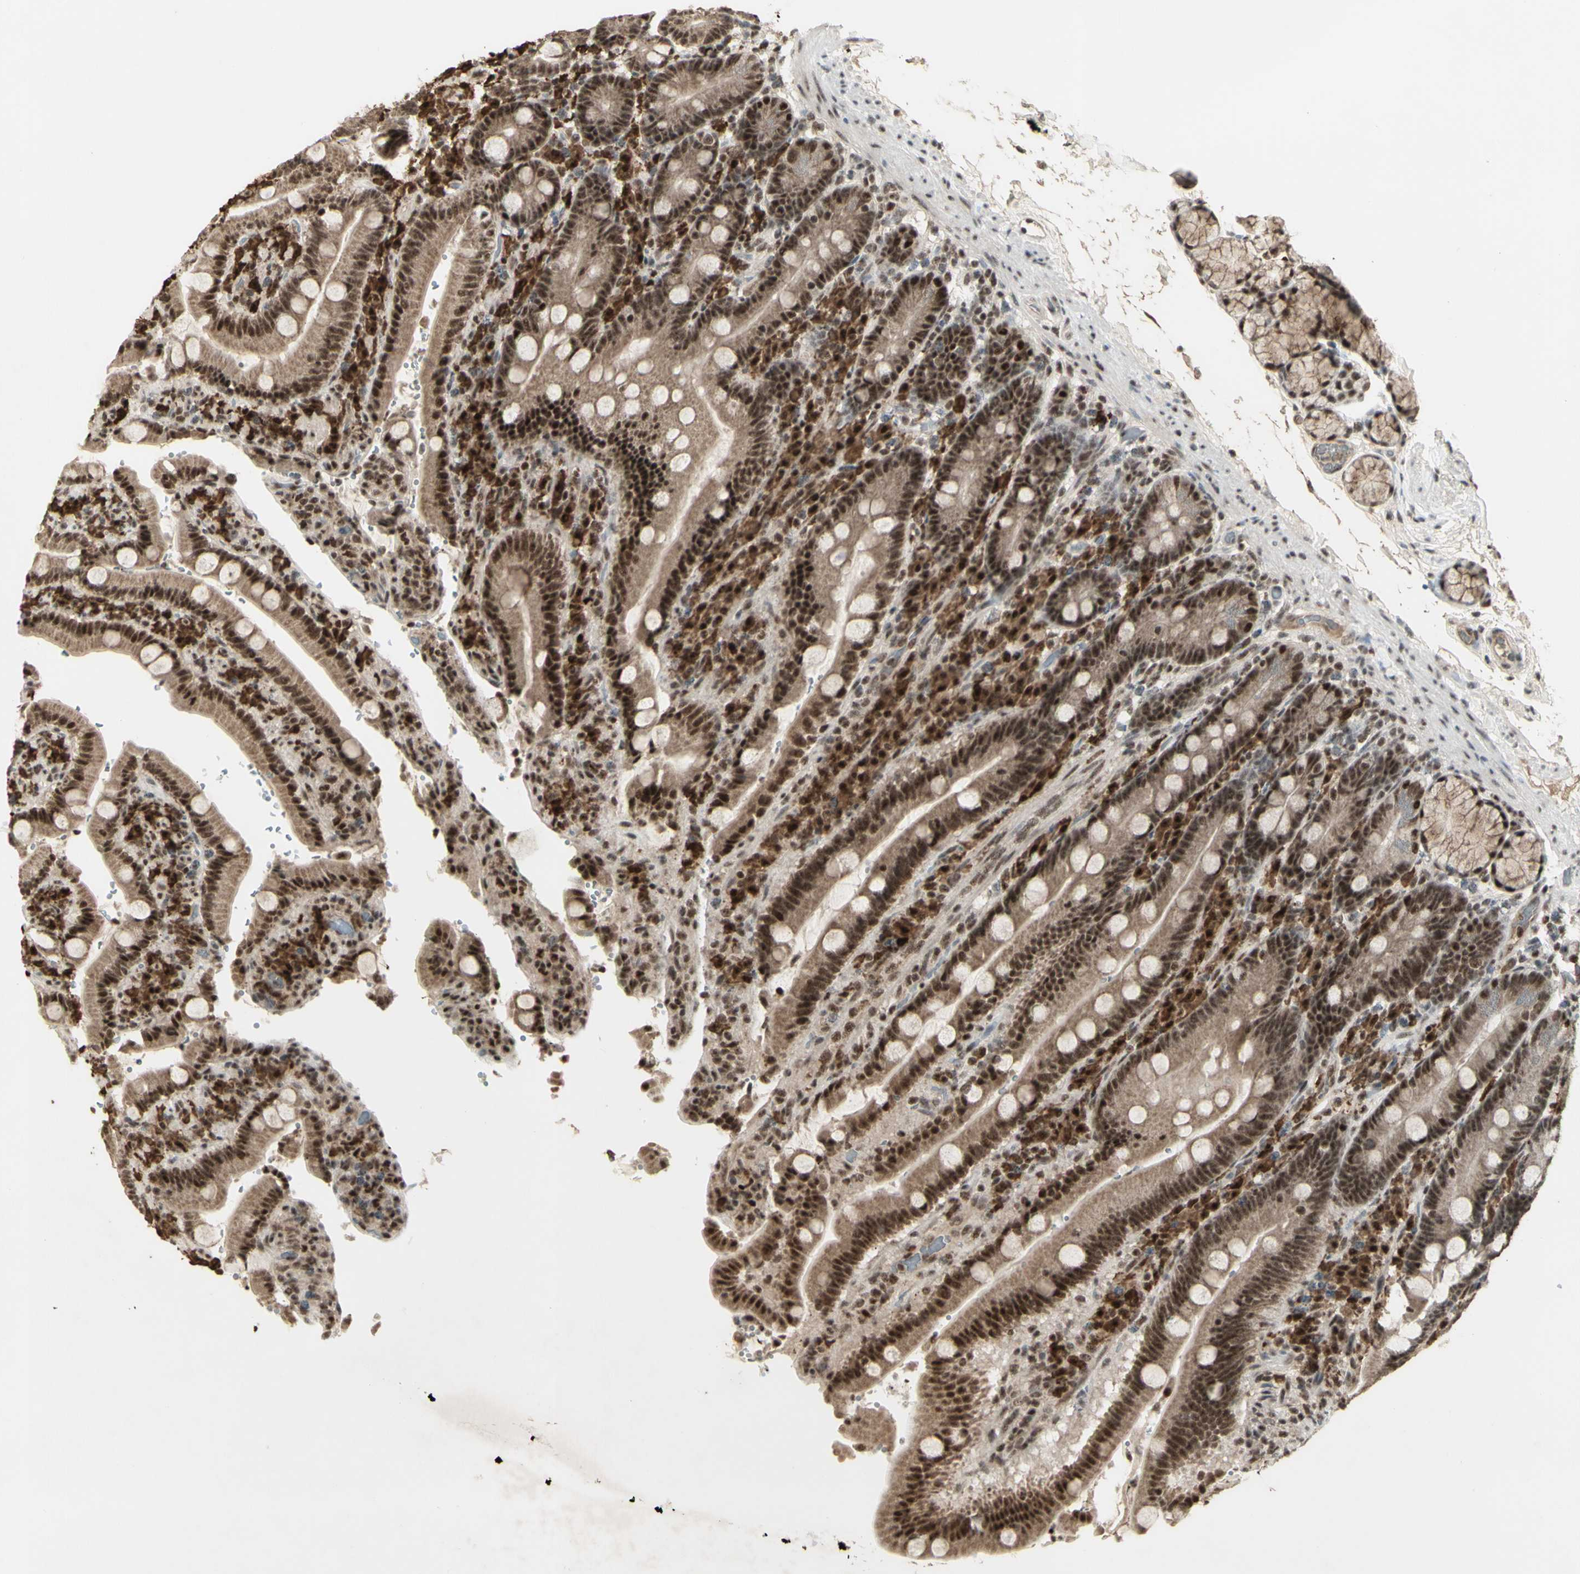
{"staining": {"intensity": "moderate", "quantity": ">75%", "location": "nuclear"}, "tissue": "duodenum", "cell_type": "Glandular cells", "image_type": "normal", "snomed": [{"axis": "morphology", "description": "Normal tissue, NOS"}, {"axis": "topography", "description": "Small intestine, NOS"}], "caption": "Duodenum stained with IHC shows moderate nuclear expression in about >75% of glandular cells. (Stains: DAB in brown, nuclei in blue, Microscopy: brightfield microscopy at high magnification).", "gene": "CCNT1", "patient": {"sex": "female", "age": 71}}